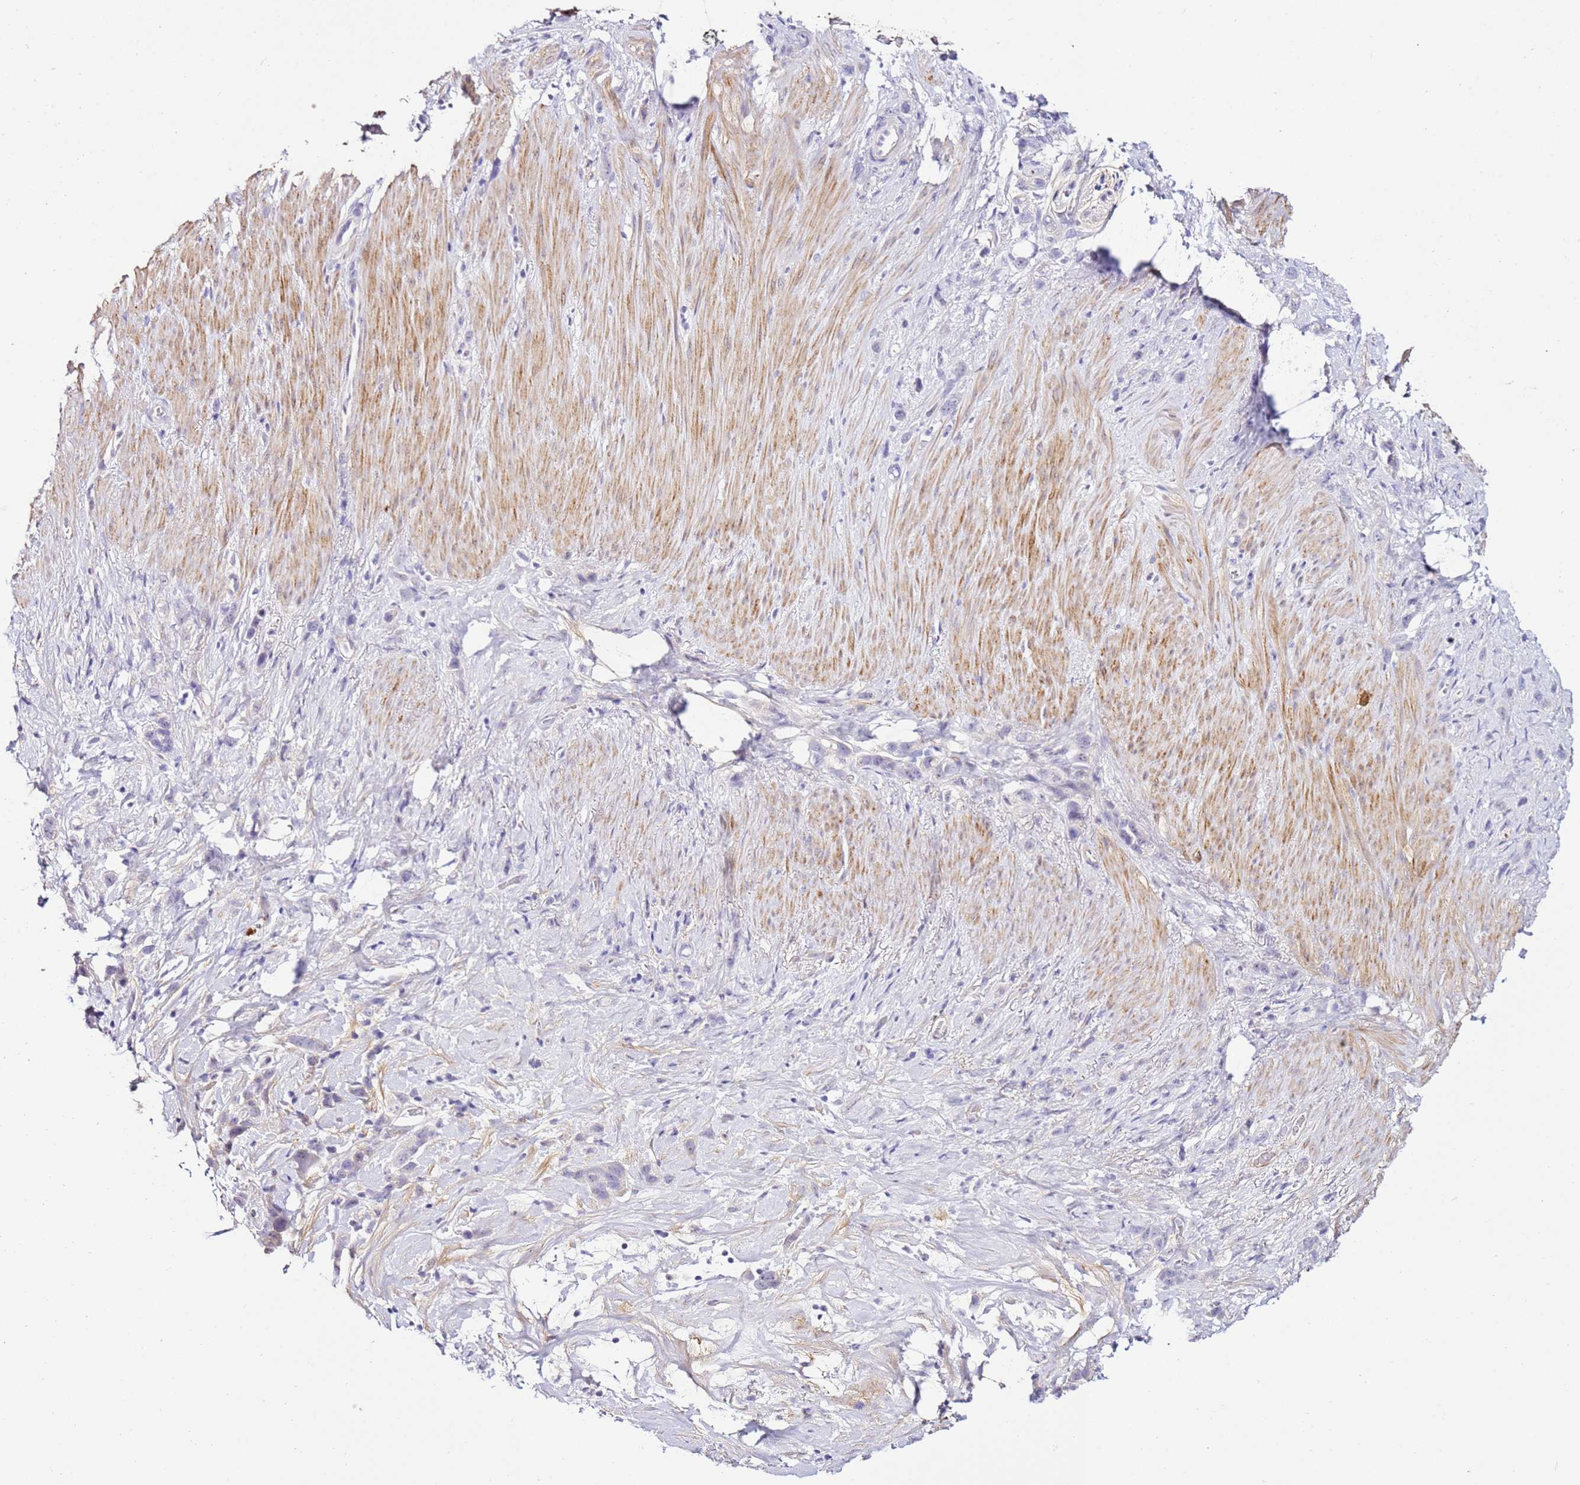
{"staining": {"intensity": "negative", "quantity": "none", "location": "none"}, "tissue": "stomach cancer", "cell_type": "Tumor cells", "image_type": "cancer", "snomed": [{"axis": "morphology", "description": "Adenocarcinoma, NOS"}, {"axis": "topography", "description": "Stomach"}], "caption": "Immunohistochemistry of human stomach cancer (adenocarcinoma) shows no positivity in tumor cells.", "gene": "HGD", "patient": {"sex": "female", "age": 65}}